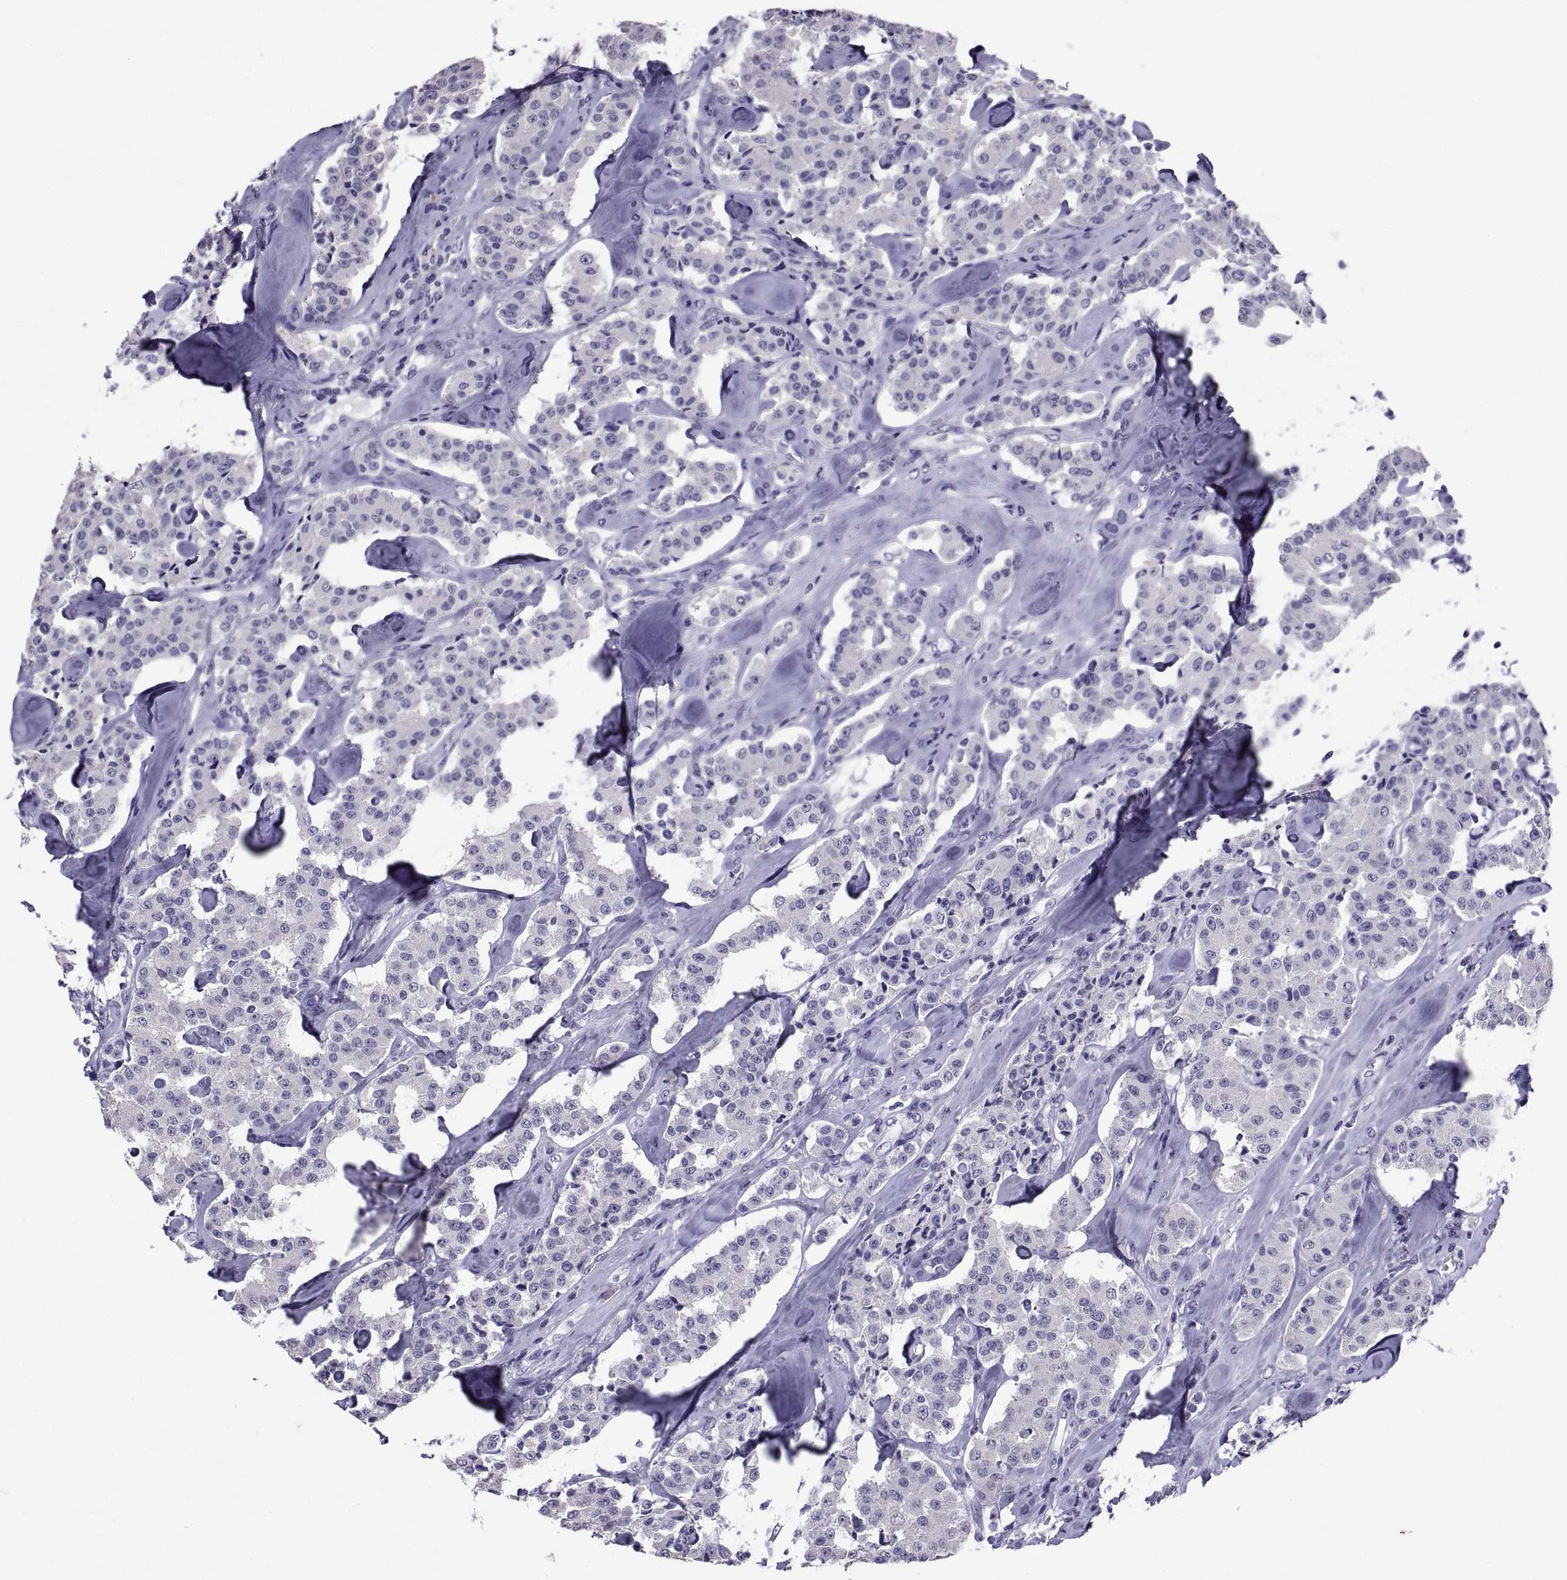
{"staining": {"intensity": "negative", "quantity": "none", "location": "none"}, "tissue": "carcinoid", "cell_type": "Tumor cells", "image_type": "cancer", "snomed": [{"axis": "morphology", "description": "Carcinoid, malignant, NOS"}, {"axis": "topography", "description": "Pancreas"}], "caption": "Tumor cells are negative for brown protein staining in malignant carcinoid. Nuclei are stained in blue.", "gene": "TGFBR3L", "patient": {"sex": "male", "age": 41}}